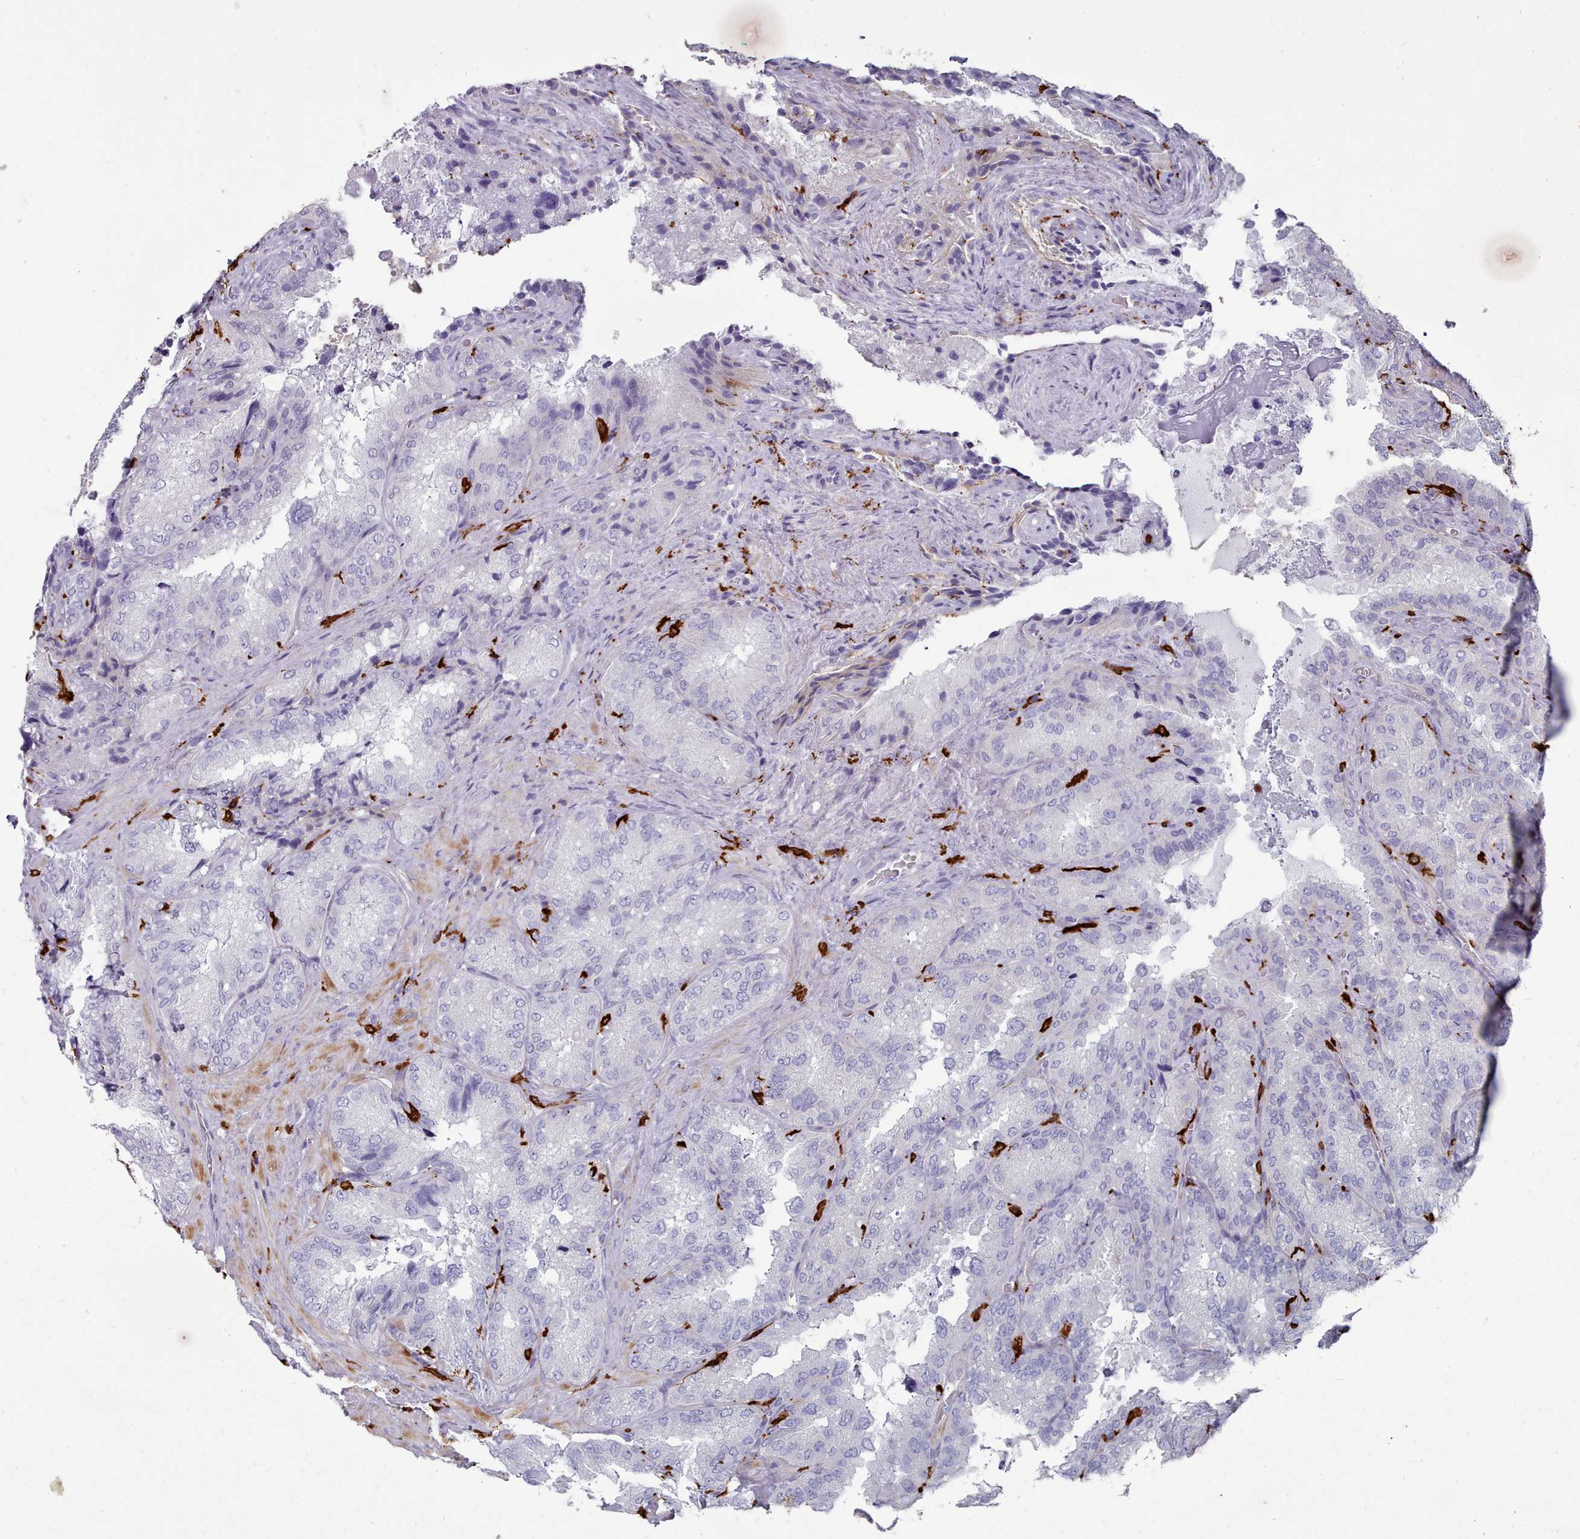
{"staining": {"intensity": "negative", "quantity": "none", "location": "none"}, "tissue": "seminal vesicle", "cell_type": "Glandular cells", "image_type": "normal", "snomed": [{"axis": "morphology", "description": "Normal tissue, NOS"}, {"axis": "topography", "description": "Seminal veicle"}], "caption": "Immunohistochemical staining of benign seminal vesicle exhibits no significant expression in glandular cells.", "gene": "AIF1", "patient": {"sex": "male", "age": 58}}